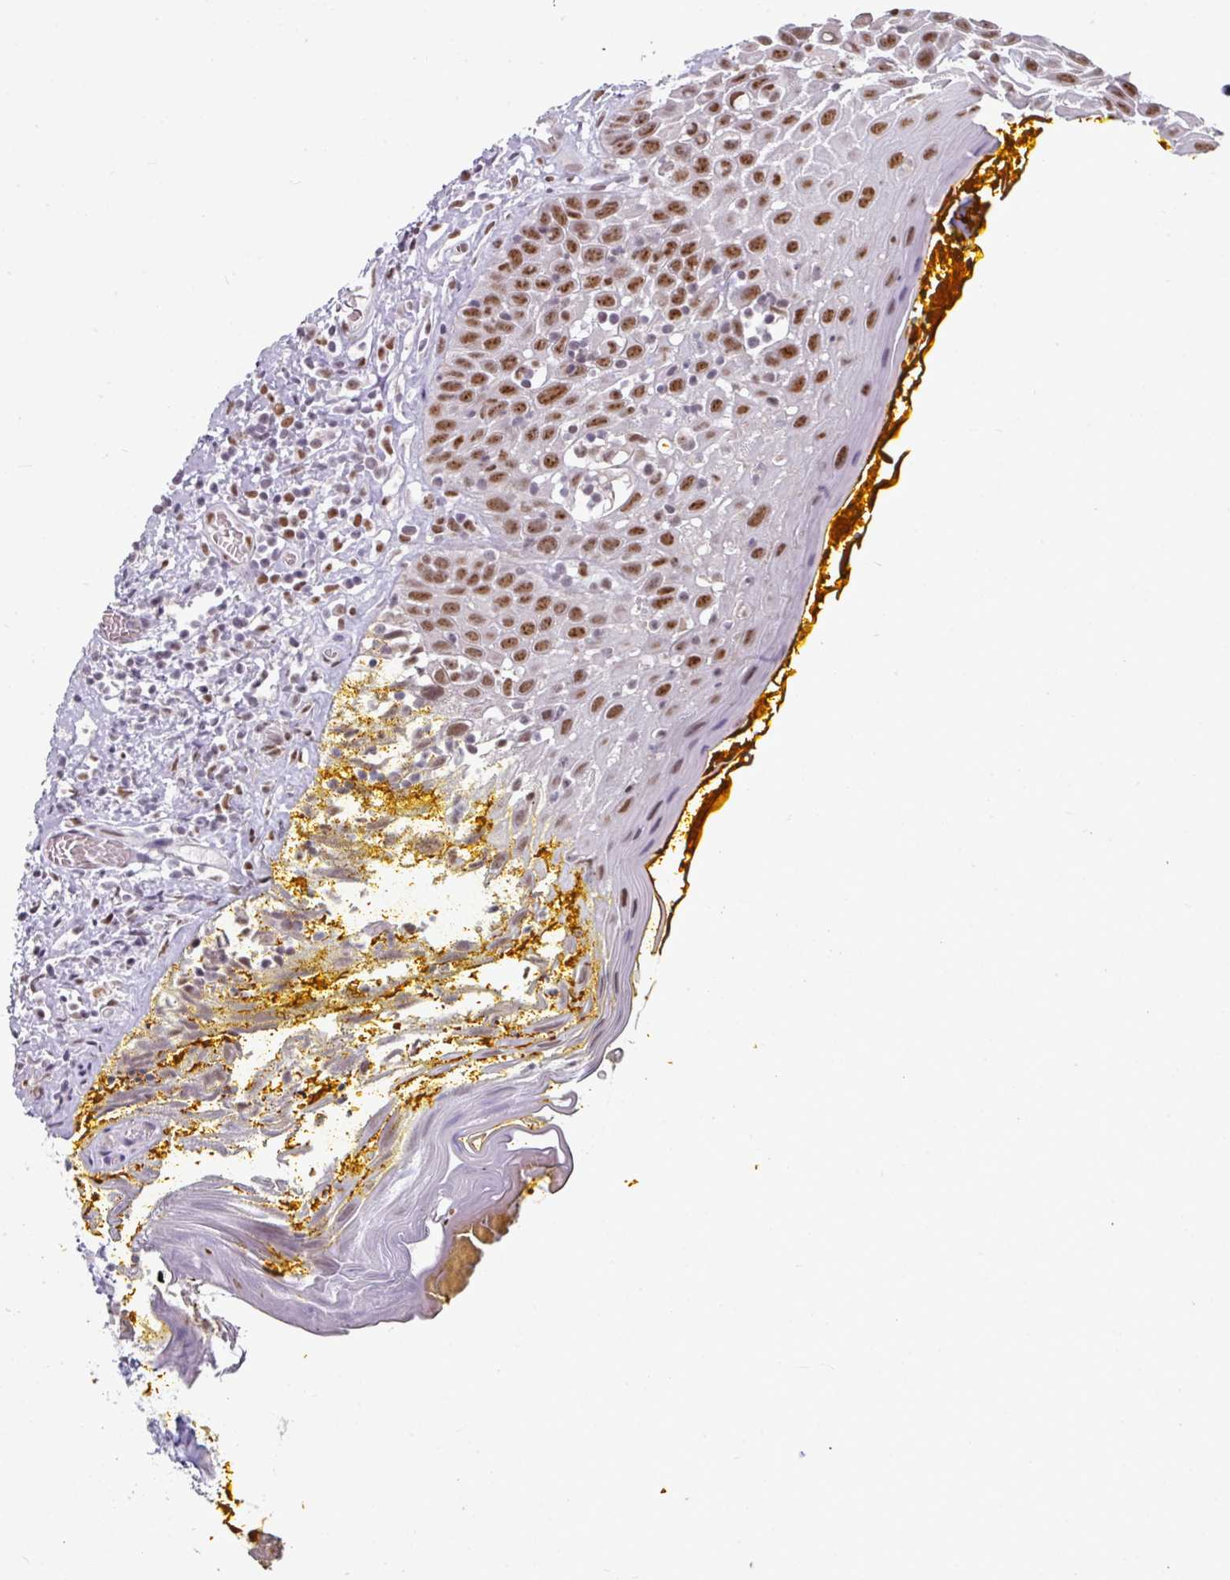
{"staining": {"intensity": "moderate", "quantity": ">75%", "location": "nuclear"}, "tissue": "oral mucosa", "cell_type": "Squamous epithelial cells", "image_type": "normal", "snomed": [{"axis": "morphology", "description": "Normal tissue, NOS"}, {"axis": "morphology", "description": "Squamous cell carcinoma, NOS"}, {"axis": "topography", "description": "Oral tissue"}, {"axis": "topography", "description": "Tounge, NOS"}, {"axis": "topography", "description": "Head-Neck"}], "caption": "This photomicrograph demonstrates immunohistochemistry (IHC) staining of normal human oral mucosa, with medium moderate nuclear expression in about >75% of squamous epithelial cells.", "gene": "ENSG00000283782", "patient": {"sex": "male", "age": 76}}